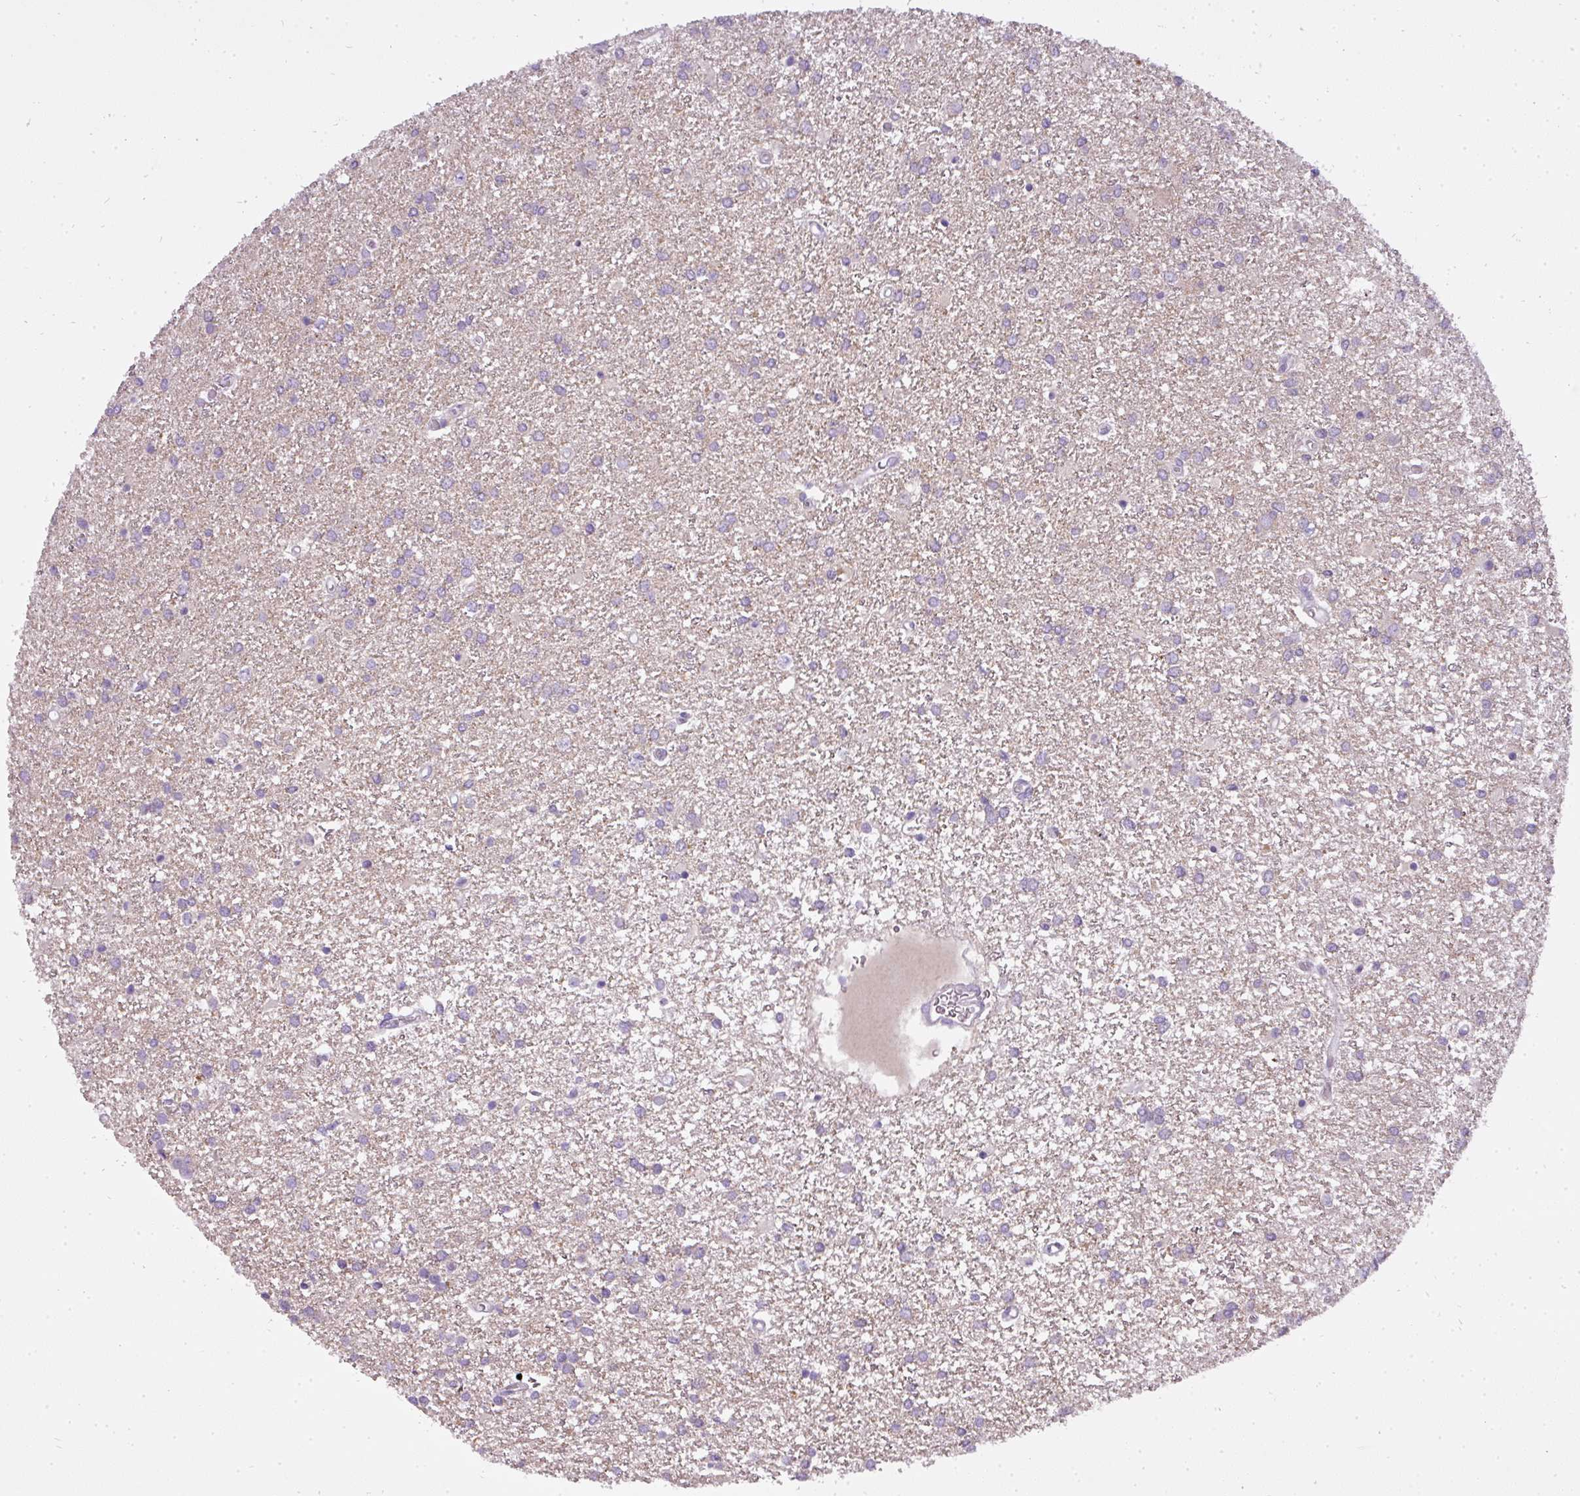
{"staining": {"intensity": "negative", "quantity": "none", "location": "none"}, "tissue": "glioma", "cell_type": "Tumor cells", "image_type": "cancer", "snomed": [{"axis": "morphology", "description": "Glioma, malignant, High grade"}, {"axis": "topography", "description": "Brain"}], "caption": "Photomicrograph shows no protein positivity in tumor cells of glioma tissue.", "gene": "ATP6V1D", "patient": {"sex": "female", "age": 50}}